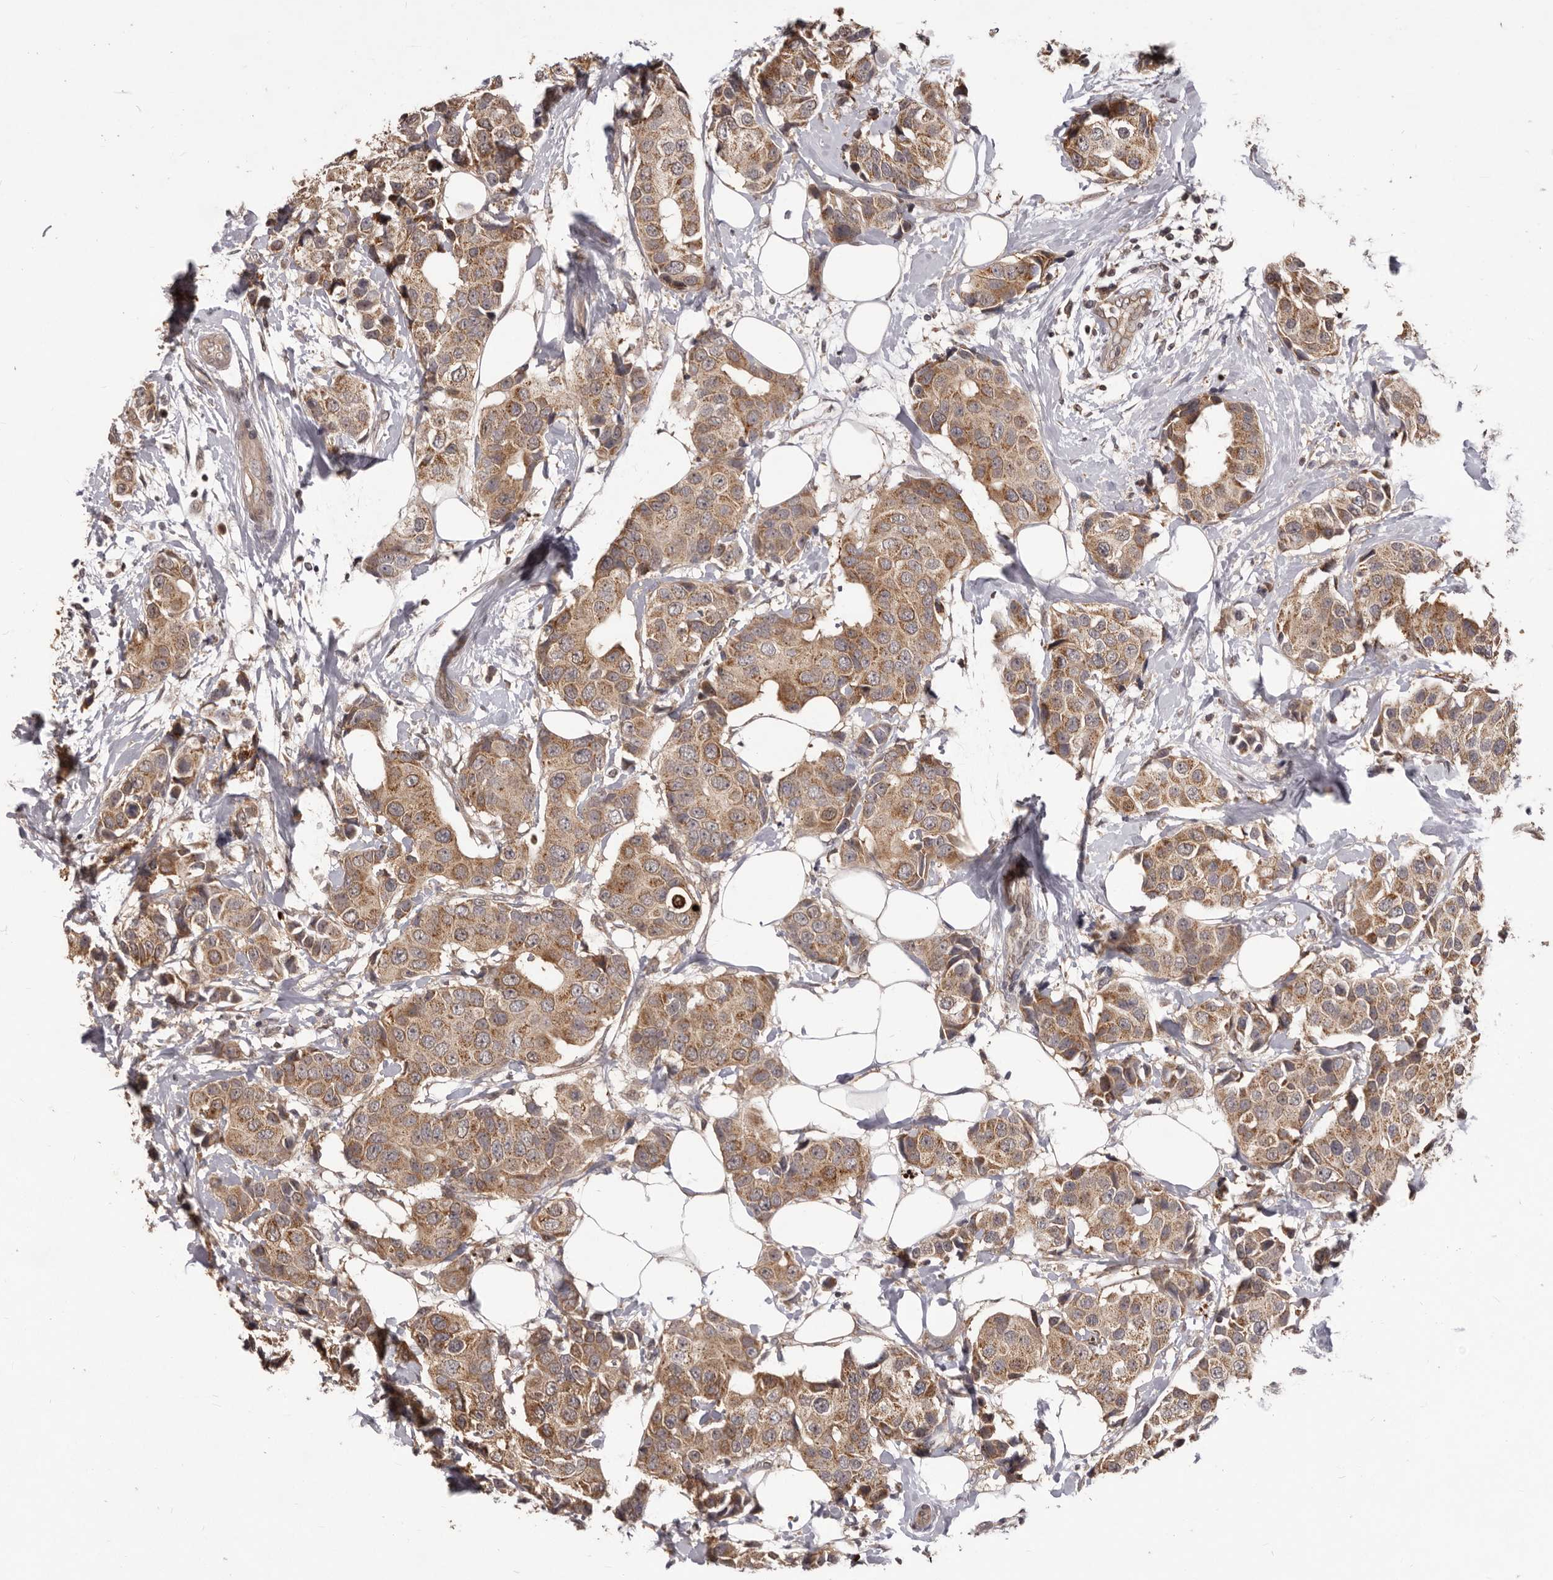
{"staining": {"intensity": "strong", "quantity": "25%-75%", "location": "cytoplasmic/membranous"}, "tissue": "breast cancer", "cell_type": "Tumor cells", "image_type": "cancer", "snomed": [{"axis": "morphology", "description": "Normal tissue, NOS"}, {"axis": "morphology", "description": "Duct carcinoma"}, {"axis": "topography", "description": "Breast"}], "caption": "Invasive ductal carcinoma (breast) was stained to show a protein in brown. There is high levels of strong cytoplasmic/membranous expression in about 25%-75% of tumor cells.", "gene": "MTO1", "patient": {"sex": "female", "age": 39}}